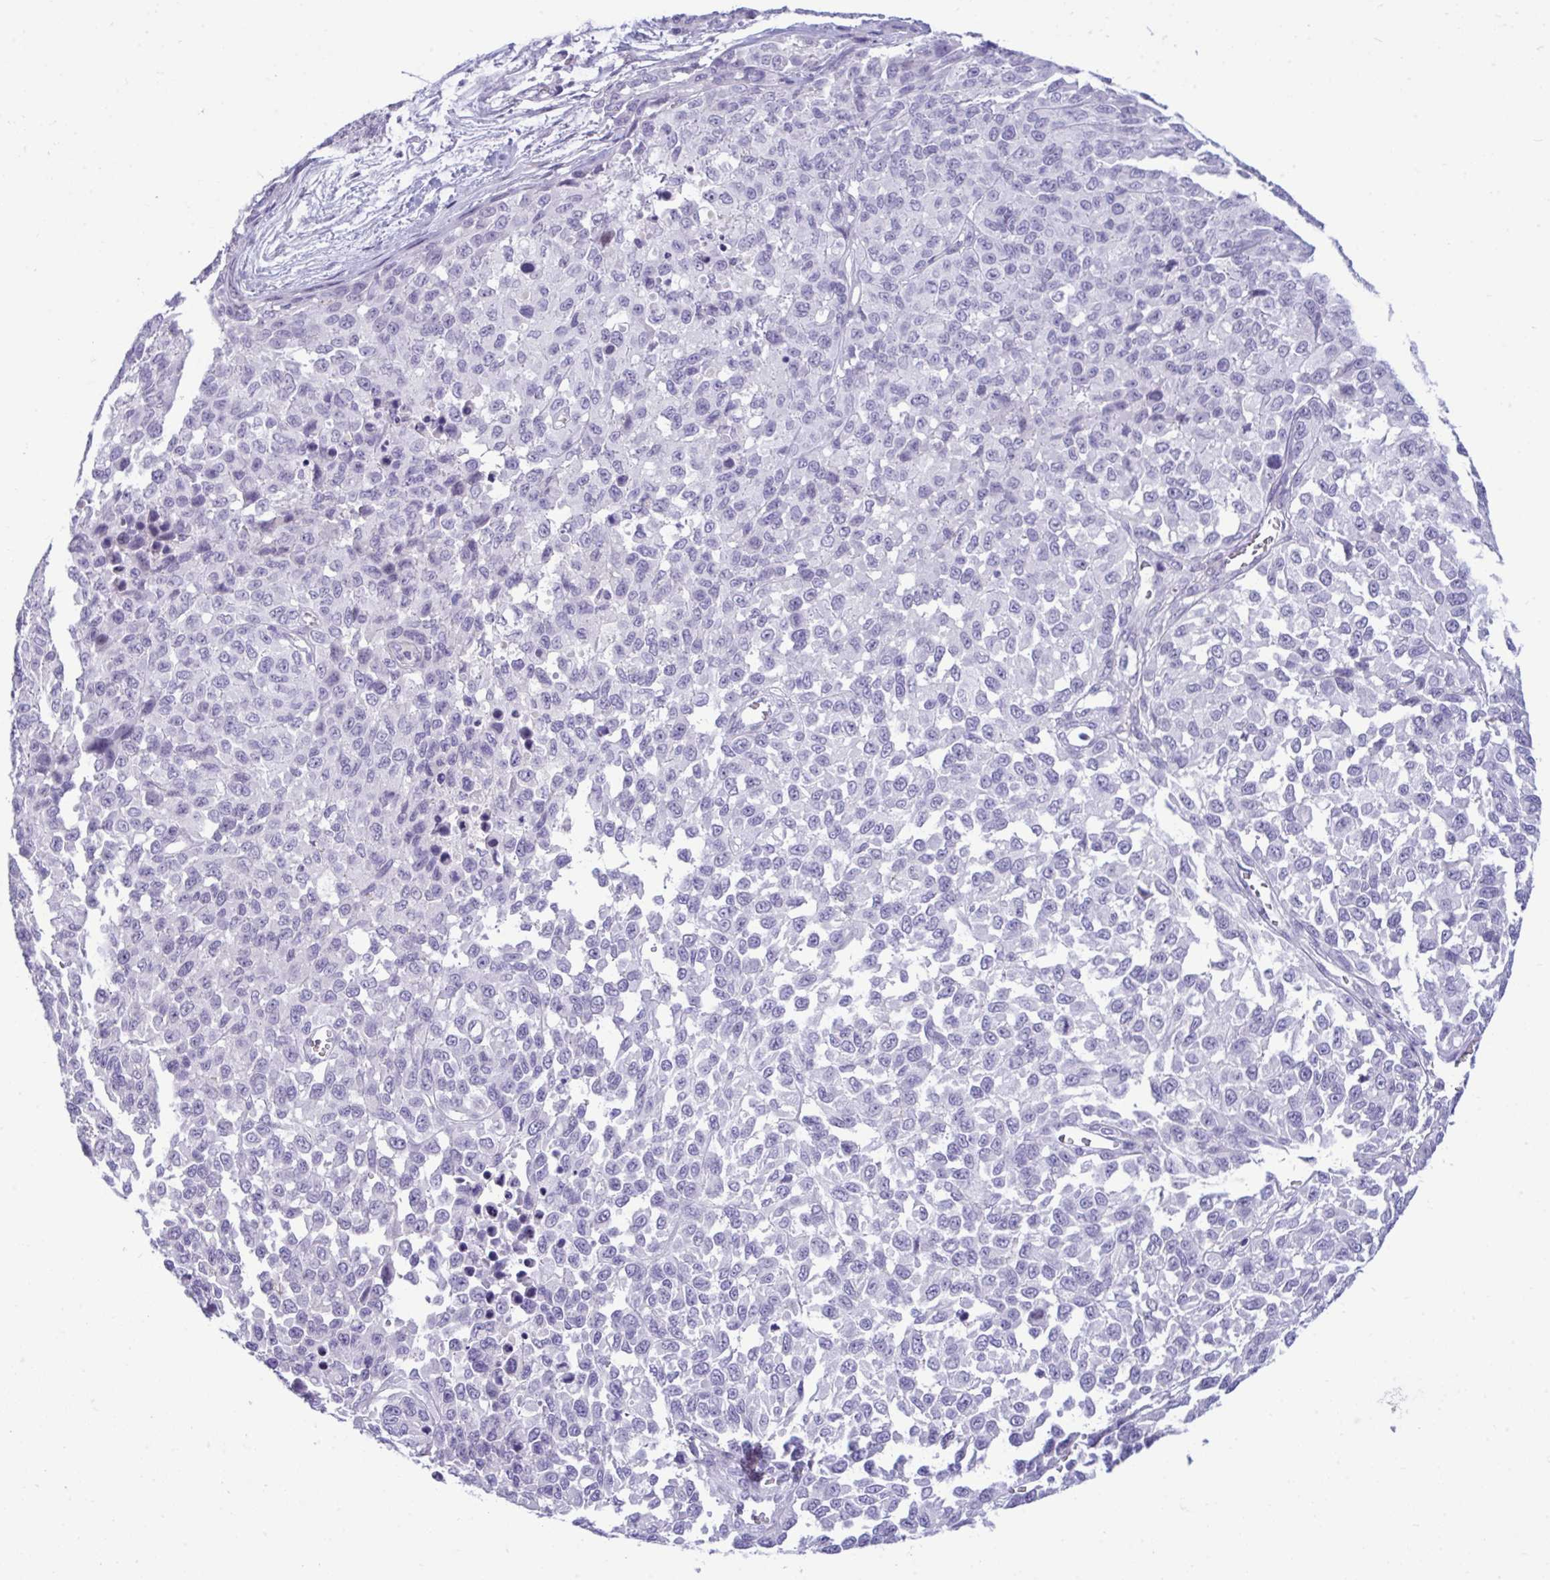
{"staining": {"intensity": "negative", "quantity": "none", "location": "none"}, "tissue": "melanoma", "cell_type": "Tumor cells", "image_type": "cancer", "snomed": [{"axis": "morphology", "description": "Malignant melanoma, NOS"}, {"axis": "topography", "description": "Skin"}], "caption": "Immunohistochemical staining of melanoma reveals no significant positivity in tumor cells. (DAB immunohistochemistry with hematoxylin counter stain).", "gene": "PIGZ", "patient": {"sex": "male", "age": 62}}